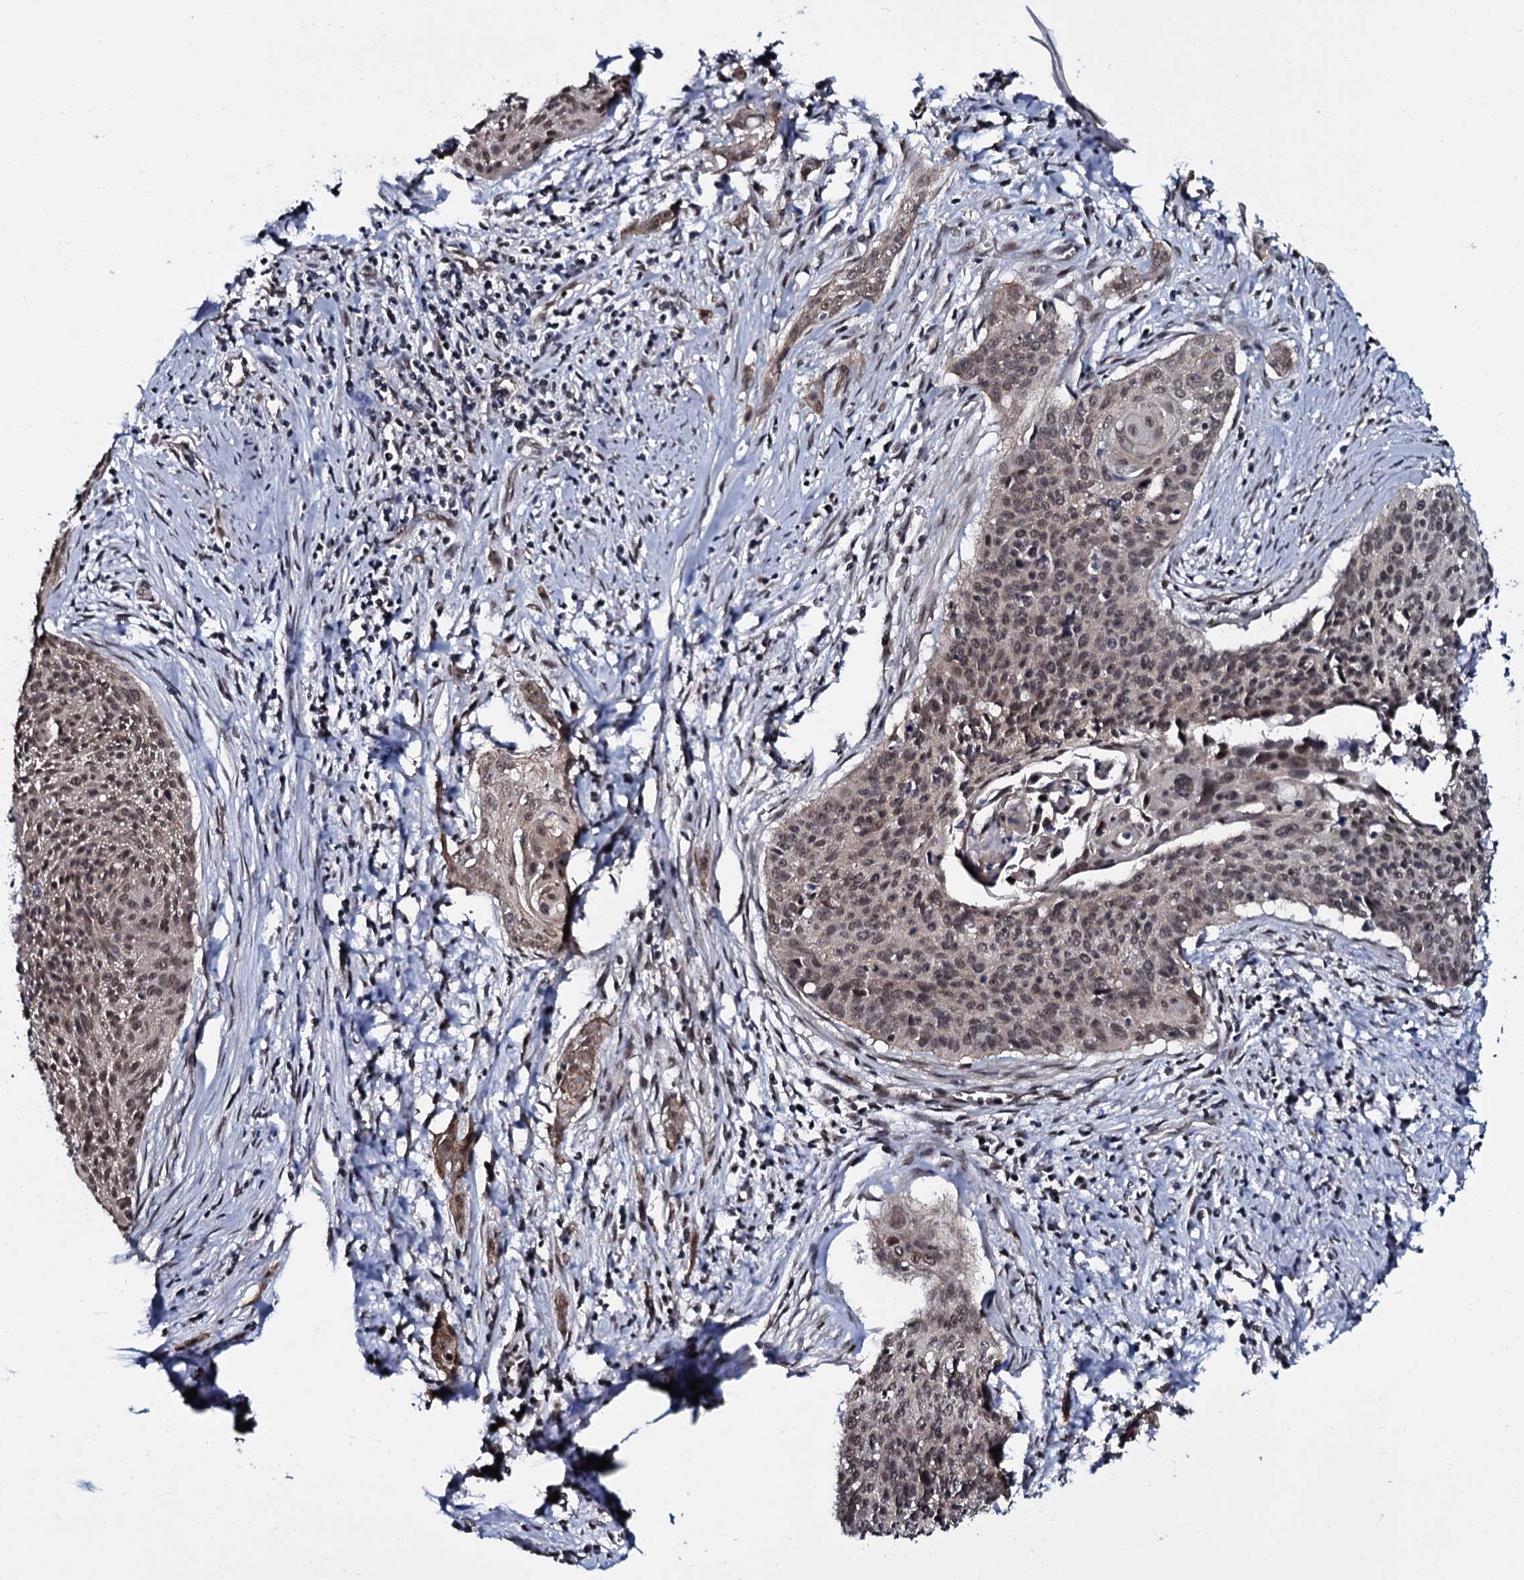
{"staining": {"intensity": "moderate", "quantity": ">75%", "location": "nuclear"}, "tissue": "cervical cancer", "cell_type": "Tumor cells", "image_type": "cancer", "snomed": [{"axis": "morphology", "description": "Squamous cell carcinoma, NOS"}, {"axis": "topography", "description": "Cervix"}], "caption": "Approximately >75% of tumor cells in cervical cancer reveal moderate nuclear protein staining as visualized by brown immunohistochemical staining.", "gene": "SH2D4B", "patient": {"sex": "female", "age": 55}}